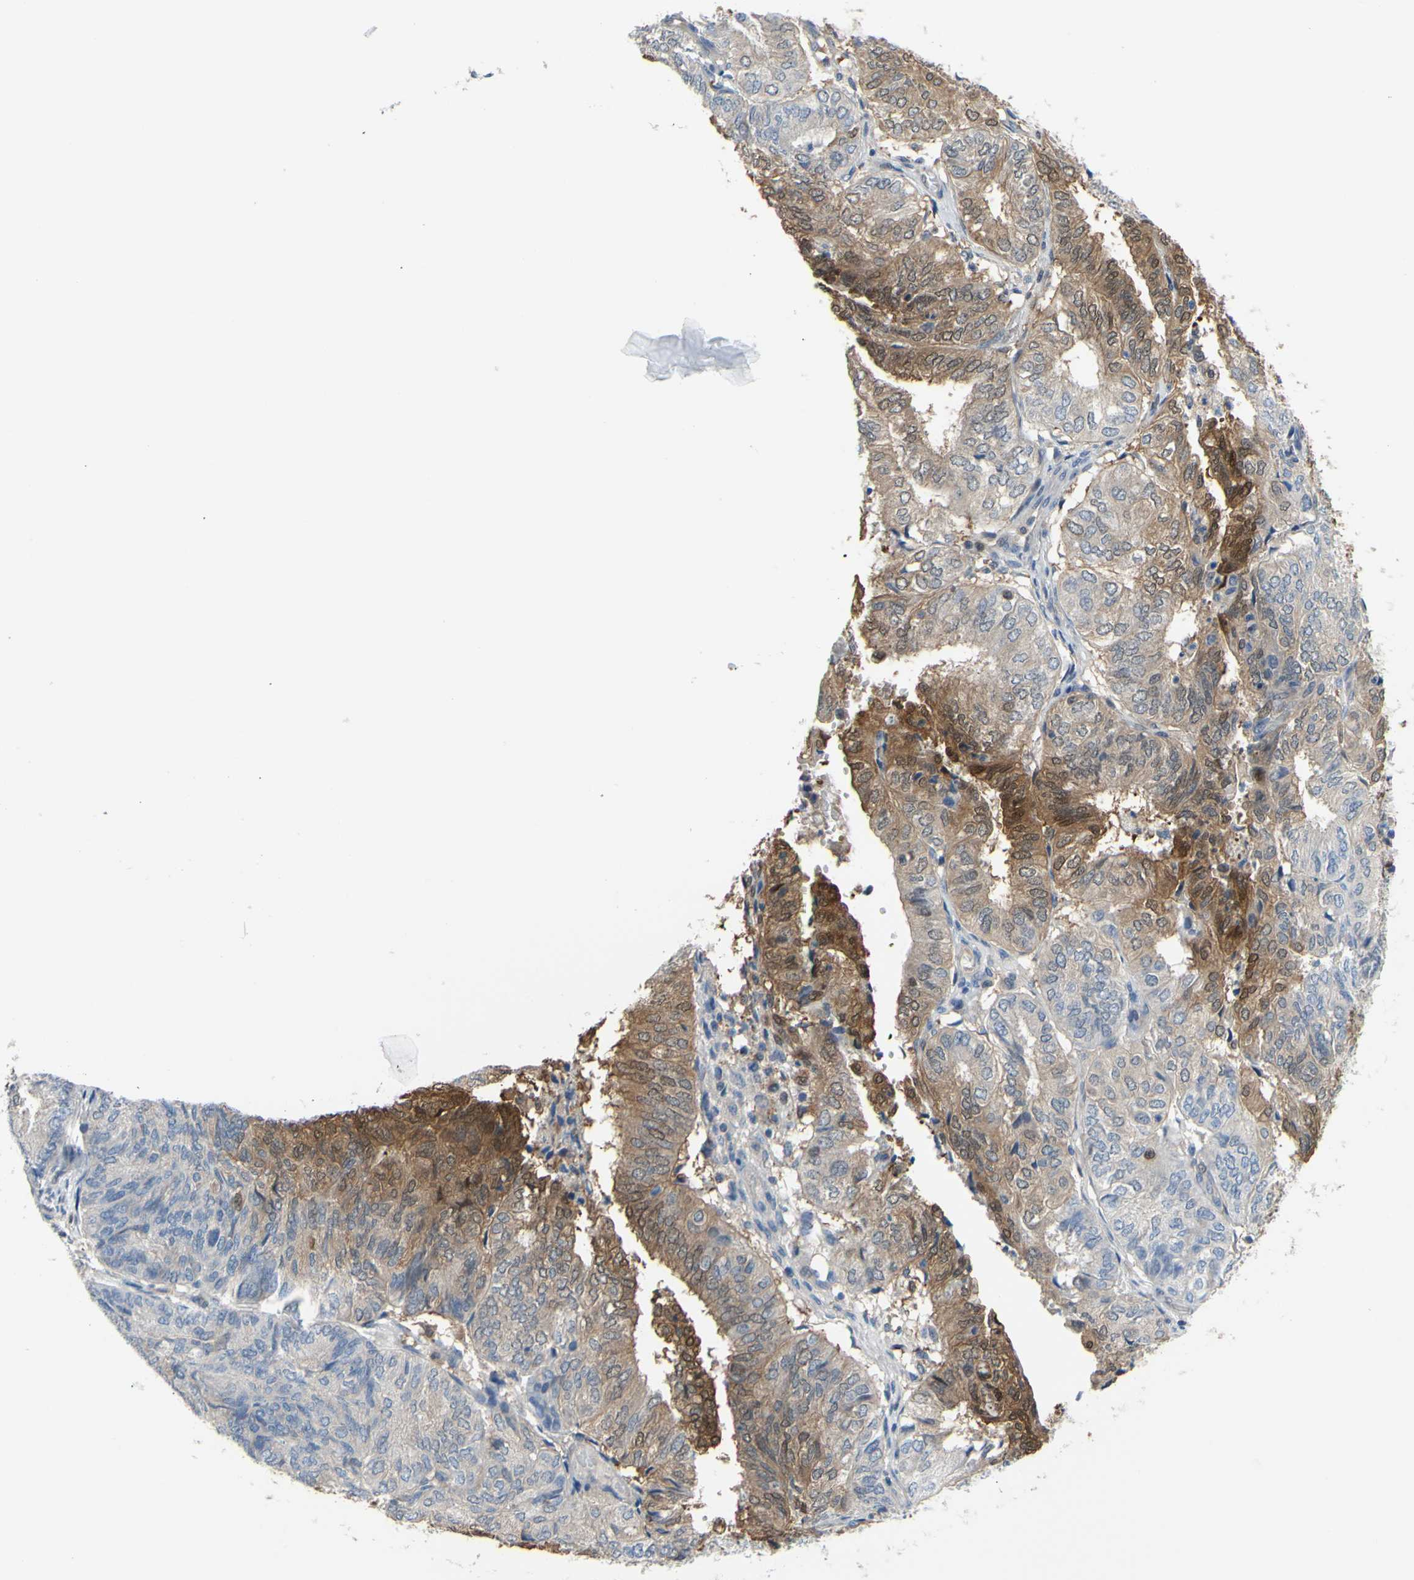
{"staining": {"intensity": "moderate", "quantity": "25%-75%", "location": "cytoplasmic/membranous"}, "tissue": "endometrial cancer", "cell_type": "Tumor cells", "image_type": "cancer", "snomed": [{"axis": "morphology", "description": "Adenocarcinoma, NOS"}, {"axis": "topography", "description": "Uterus"}], "caption": "Moderate cytoplasmic/membranous protein staining is present in approximately 25%-75% of tumor cells in endometrial cancer (adenocarcinoma). (Brightfield microscopy of DAB IHC at high magnification).", "gene": "UPK3B", "patient": {"sex": "female", "age": 60}}